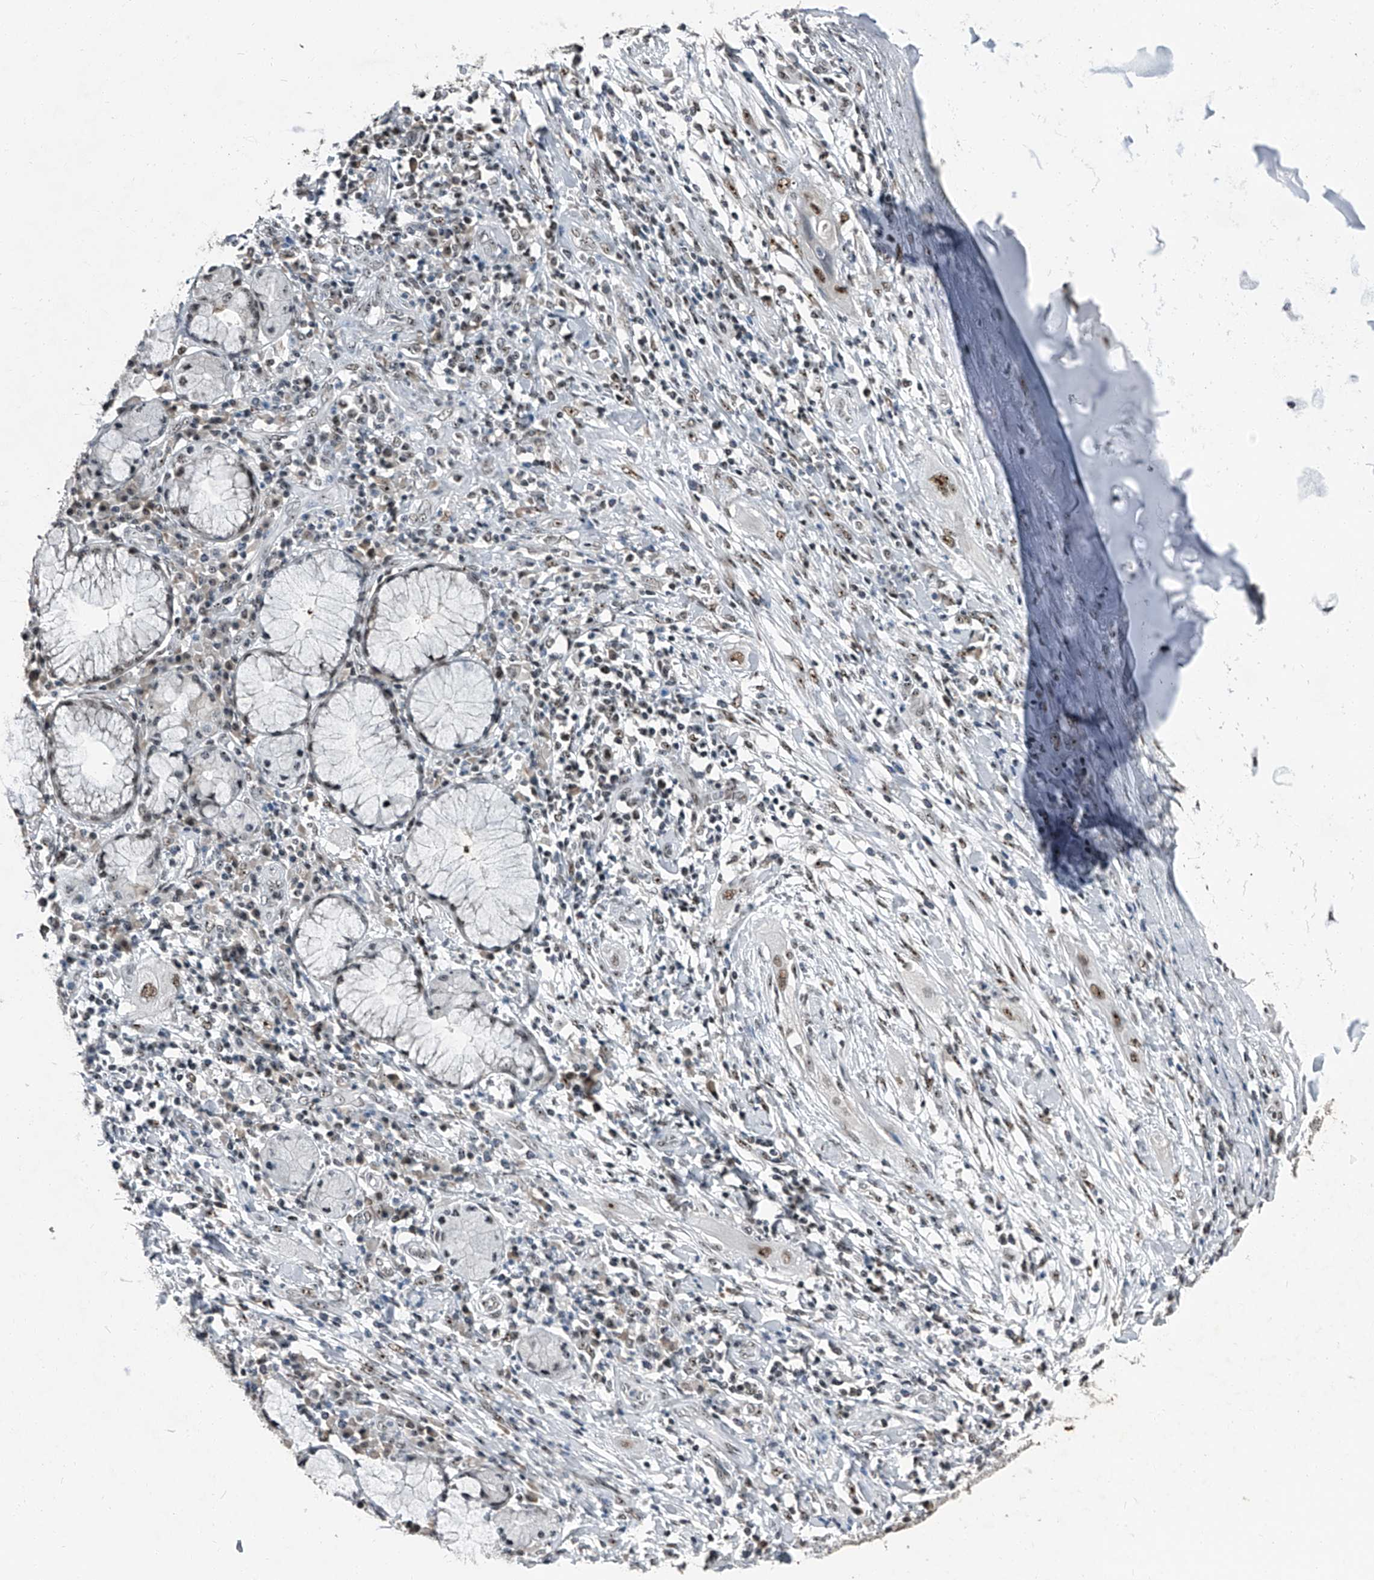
{"staining": {"intensity": "moderate", "quantity": ">75%", "location": "nuclear"}, "tissue": "lung cancer", "cell_type": "Tumor cells", "image_type": "cancer", "snomed": [{"axis": "morphology", "description": "Squamous cell carcinoma, NOS"}, {"axis": "topography", "description": "Lung"}], "caption": "Tumor cells display moderate nuclear staining in about >75% of cells in lung cancer (squamous cell carcinoma).", "gene": "TCOF1", "patient": {"sex": "female", "age": 47}}